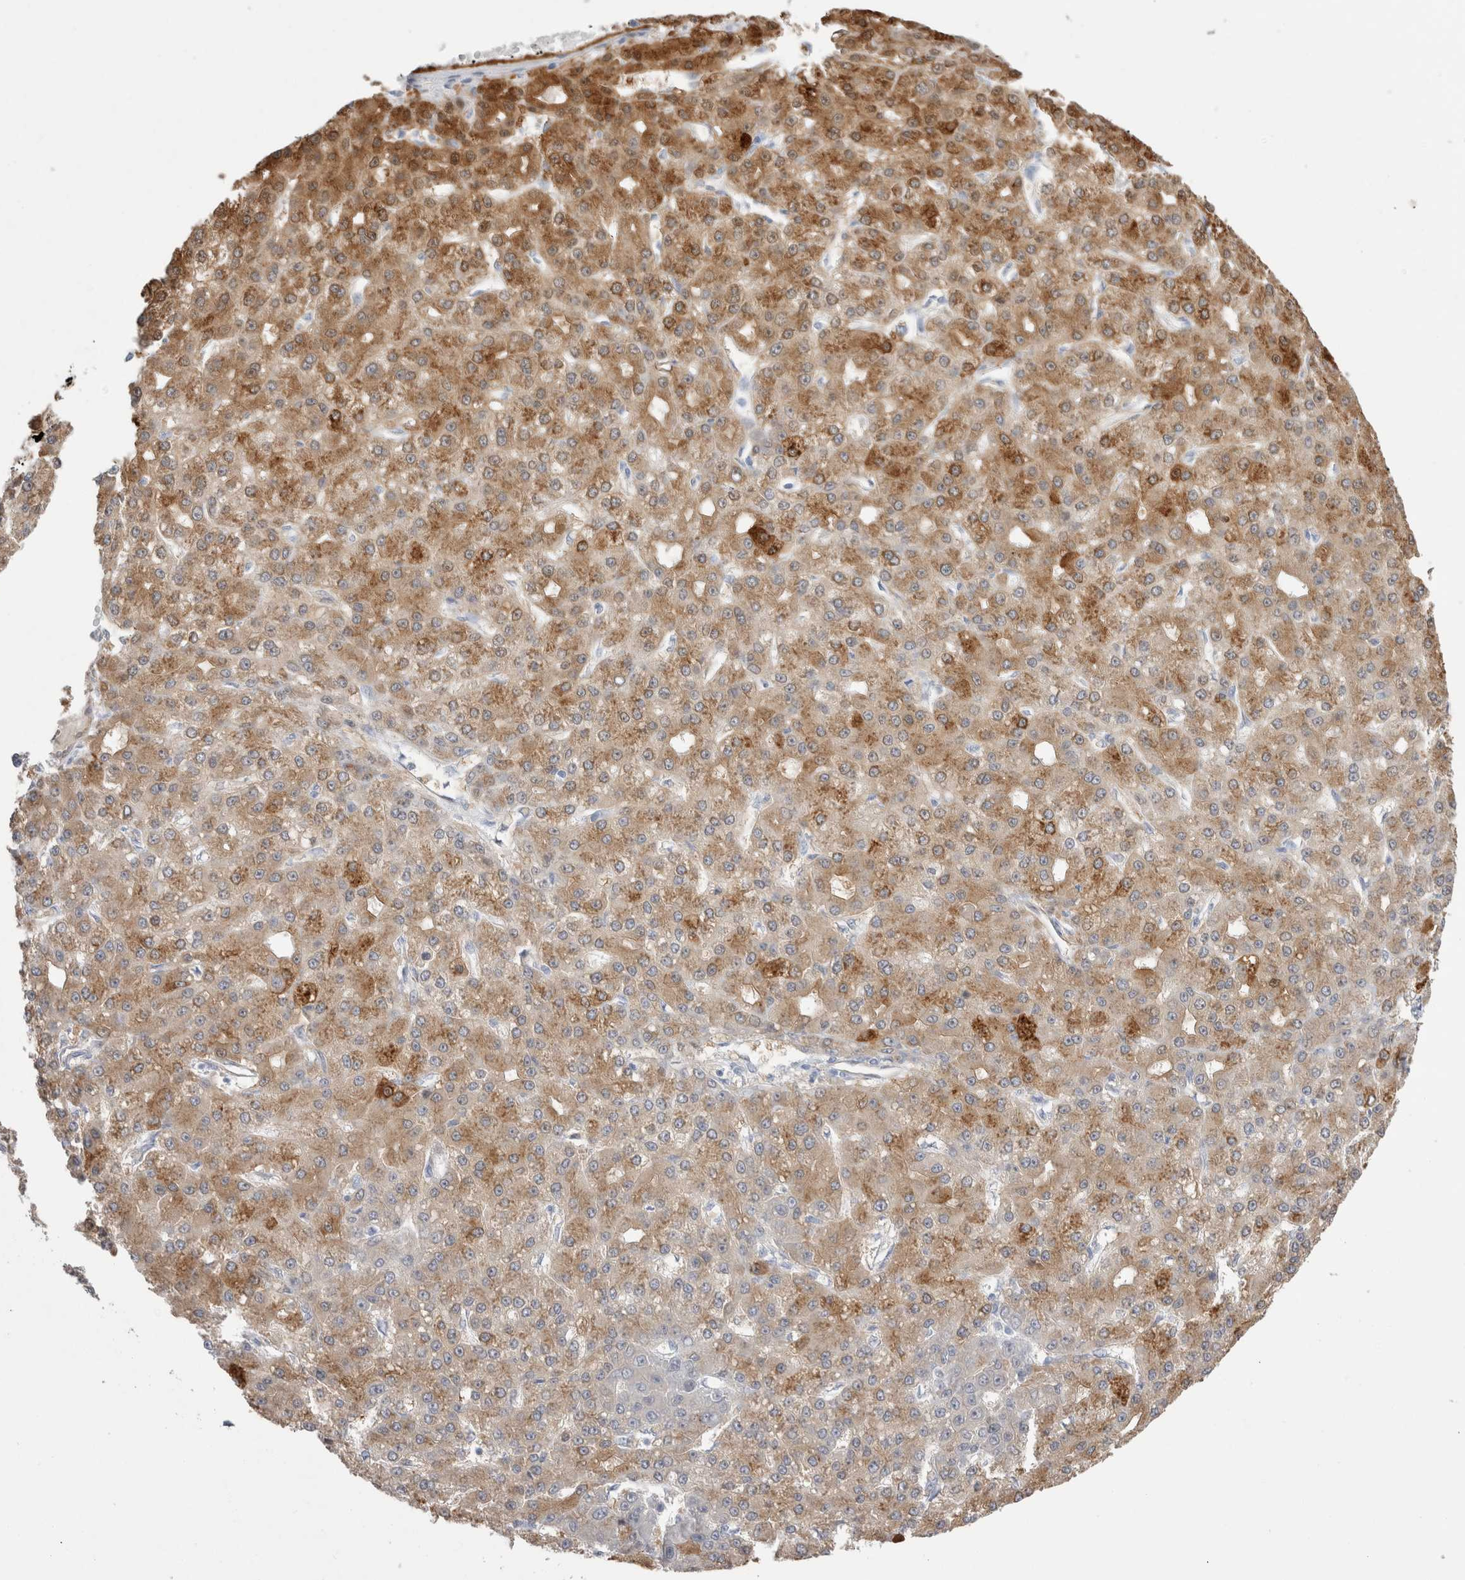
{"staining": {"intensity": "moderate", "quantity": ">75%", "location": "cytoplasmic/membranous"}, "tissue": "liver cancer", "cell_type": "Tumor cells", "image_type": "cancer", "snomed": [{"axis": "morphology", "description": "Carcinoma, Hepatocellular, NOS"}, {"axis": "topography", "description": "Liver"}], "caption": "Hepatocellular carcinoma (liver) was stained to show a protein in brown. There is medium levels of moderate cytoplasmic/membranous expression in approximately >75% of tumor cells.", "gene": "NAPEPLD", "patient": {"sex": "male", "age": 67}}